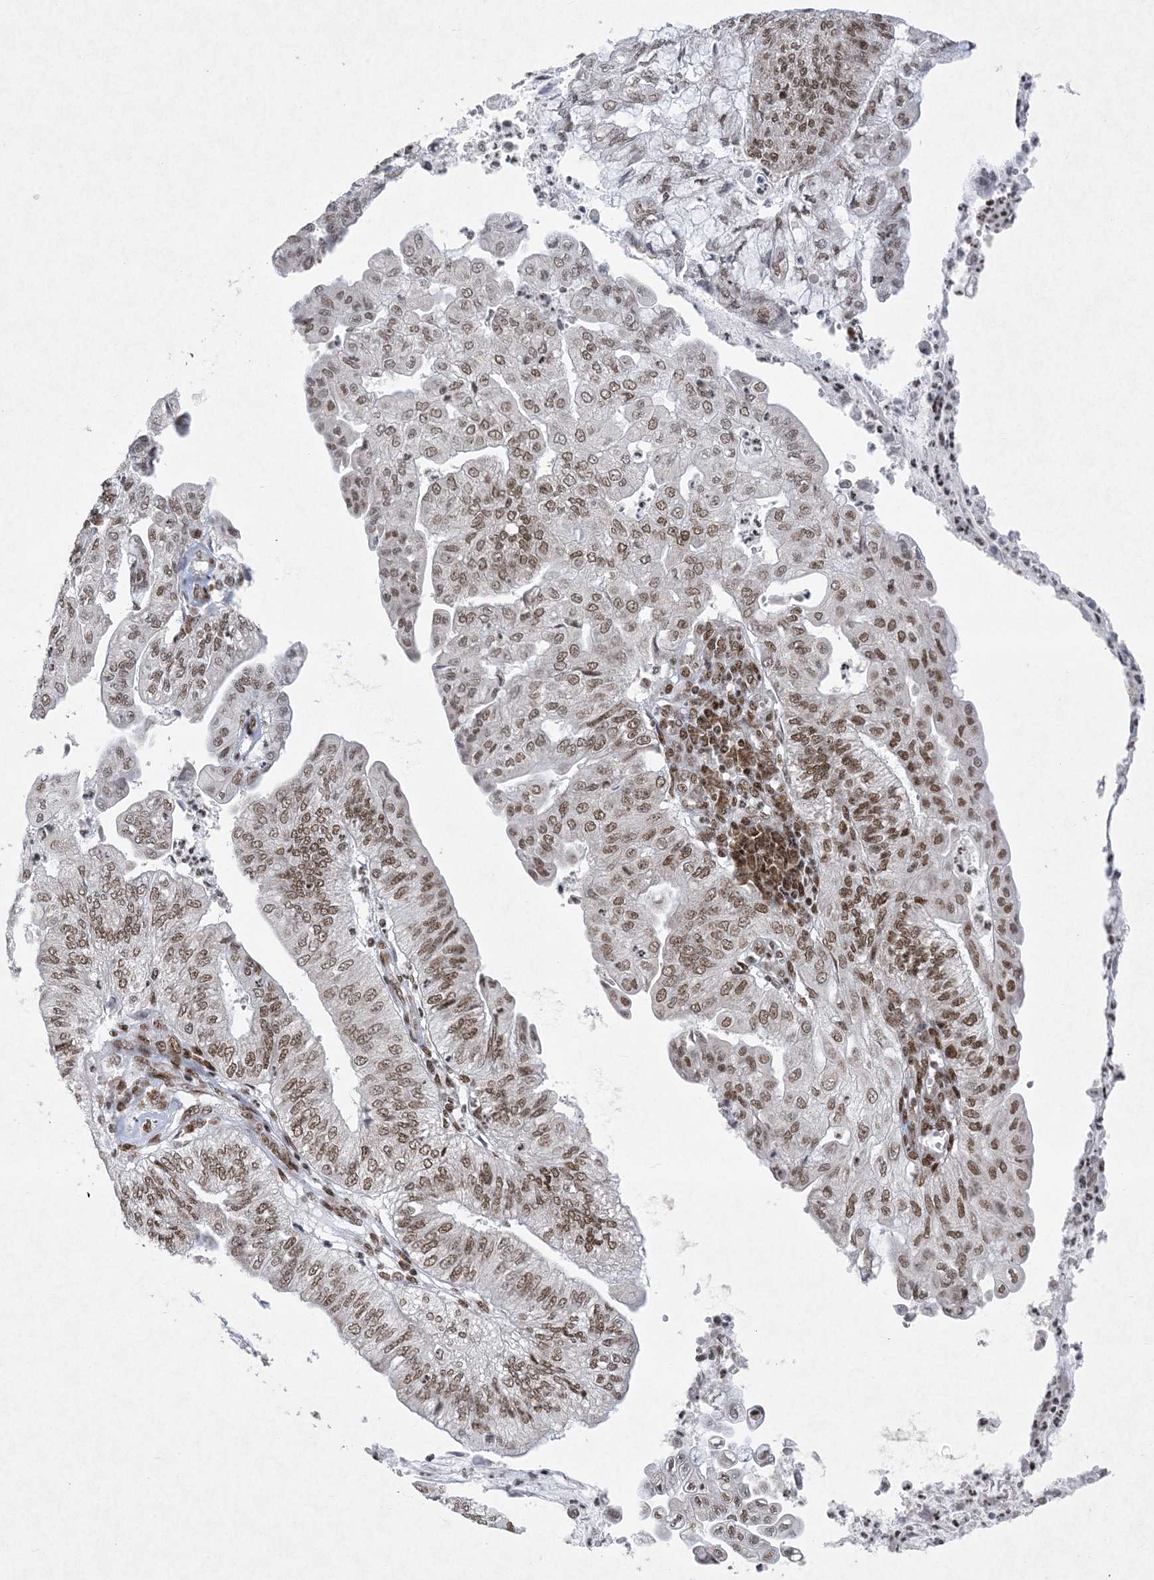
{"staining": {"intensity": "moderate", "quantity": ">75%", "location": "nuclear"}, "tissue": "endometrial cancer", "cell_type": "Tumor cells", "image_type": "cancer", "snomed": [{"axis": "morphology", "description": "Adenocarcinoma, NOS"}, {"axis": "topography", "description": "Endometrium"}], "caption": "The micrograph displays staining of adenocarcinoma (endometrial), revealing moderate nuclear protein positivity (brown color) within tumor cells. (IHC, brightfield microscopy, high magnification).", "gene": "PKNOX2", "patient": {"sex": "female", "age": 59}}